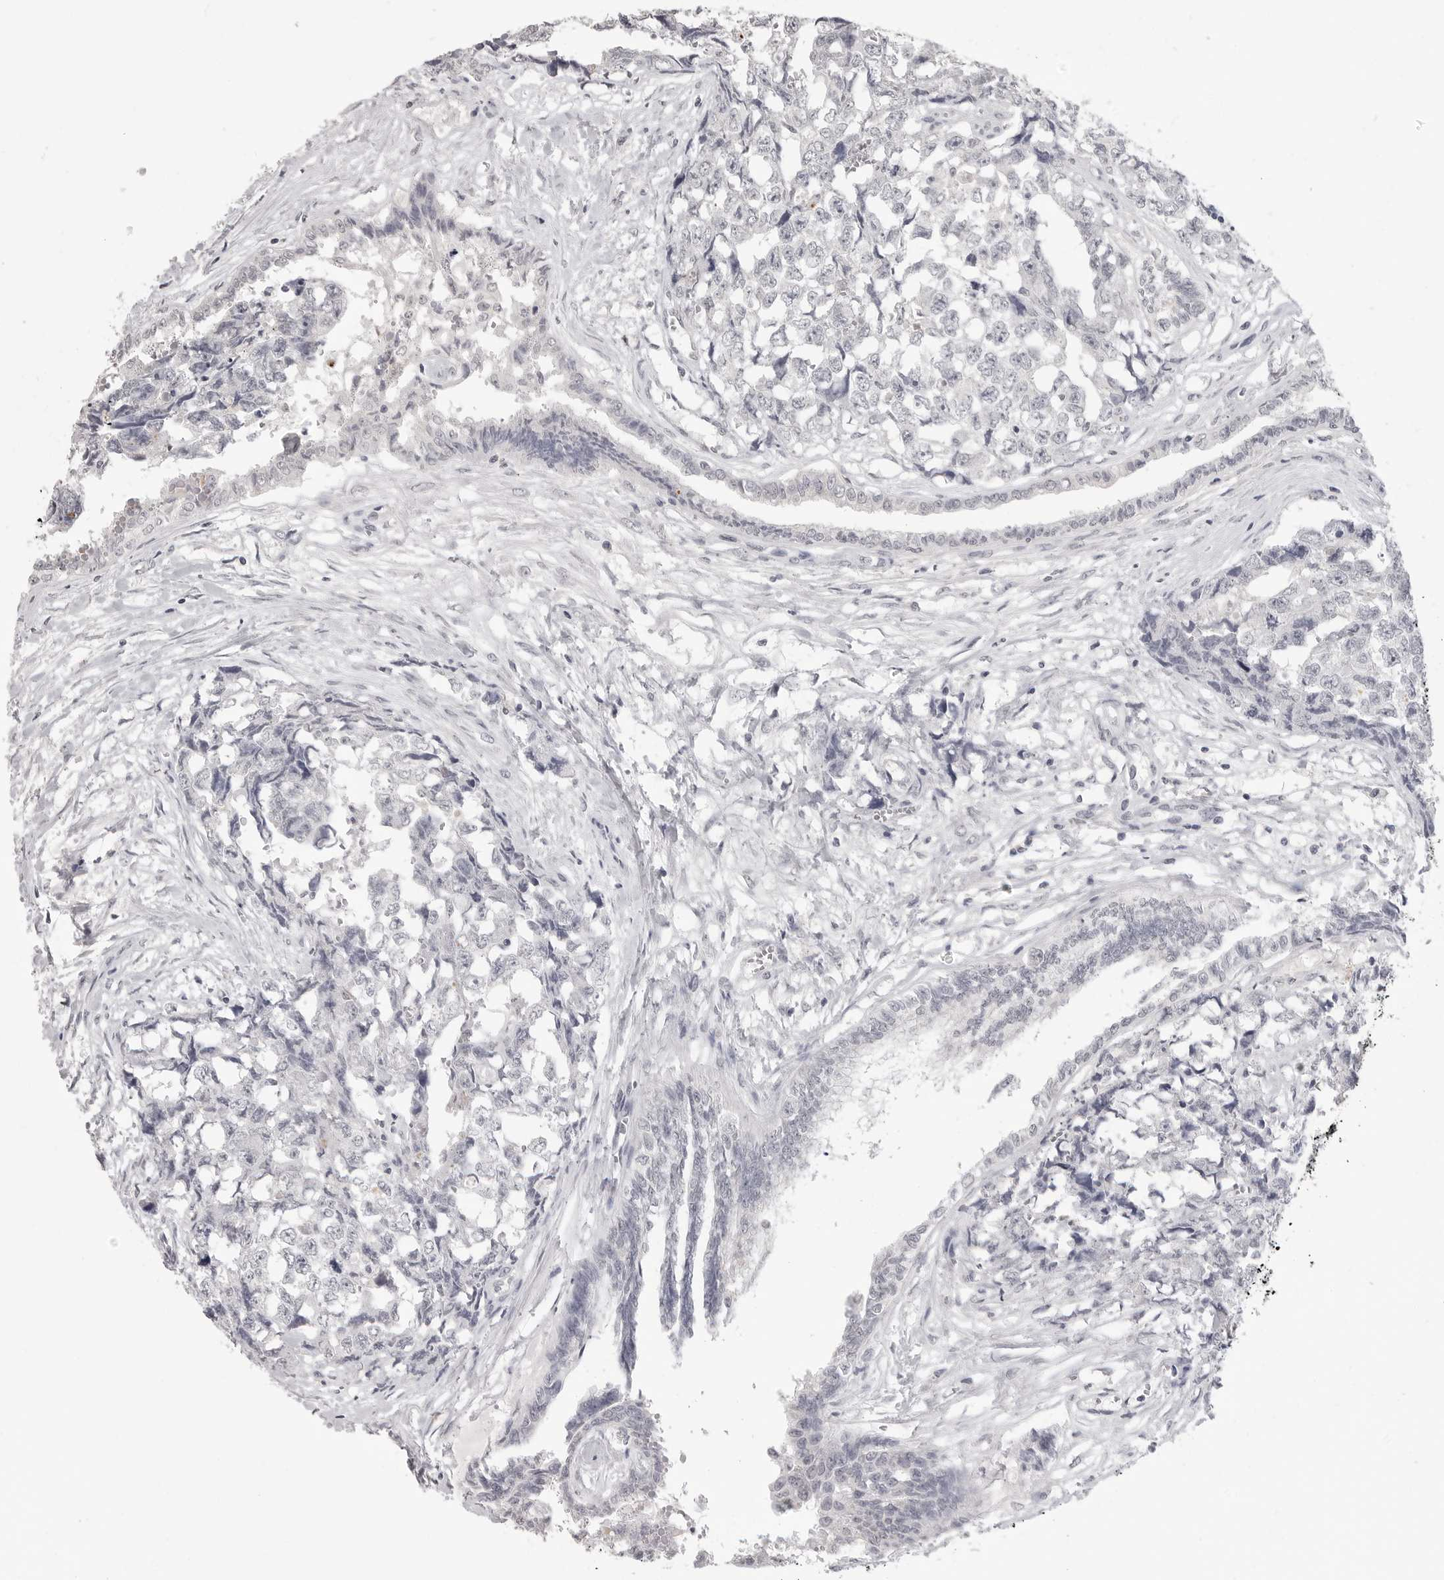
{"staining": {"intensity": "negative", "quantity": "none", "location": "none"}, "tissue": "testis cancer", "cell_type": "Tumor cells", "image_type": "cancer", "snomed": [{"axis": "morphology", "description": "Carcinoma, Embryonal, NOS"}, {"axis": "topography", "description": "Testis"}], "caption": "Immunohistochemical staining of human testis cancer demonstrates no significant staining in tumor cells.", "gene": "PRSS1", "patient": {"sex": "male", "age": 31}}